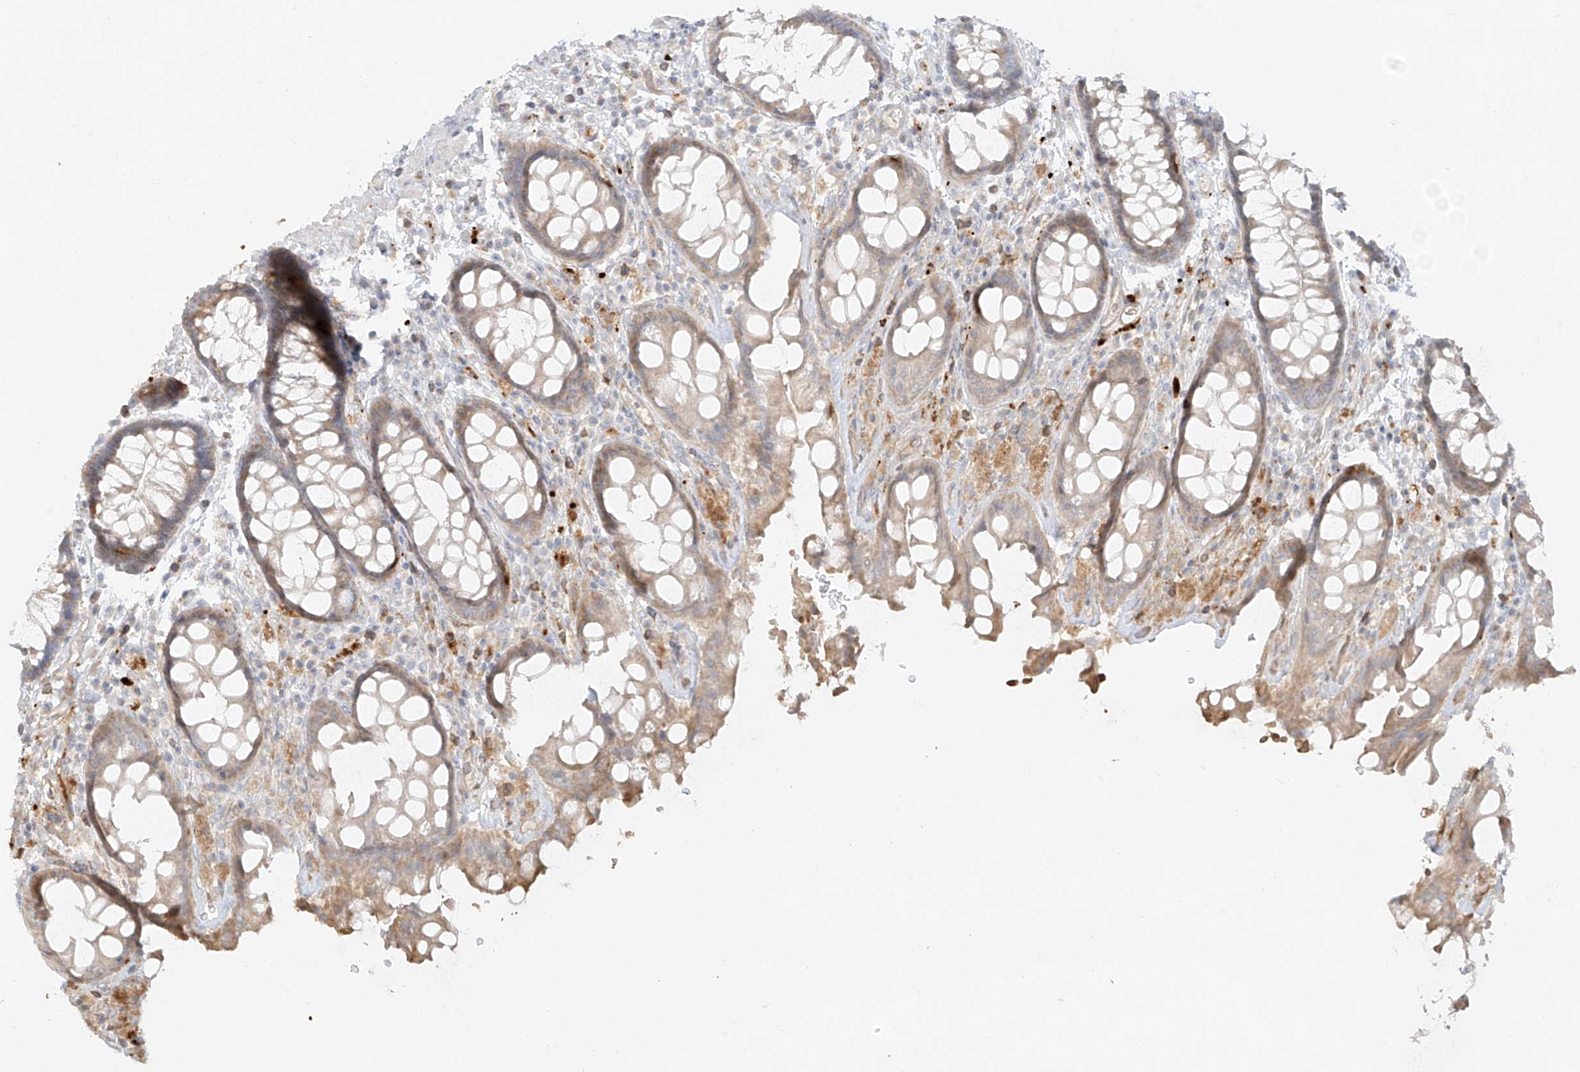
{"staining": {"intensity": "moderate", "quantity": "25%-75%", "location": "cytoplasmic/membranous"}, "tissue": "rectum", "cell_type": "Glandular cells", "image_type": "normal", "snomed": [{"axis": "morphology", "description": "Normal tissue, NOS"}, {"axis": "topography", "description": "Rectum"}], "caption": "Immunohistochemical staining of unremarkable human rectum reveals moderate cytoplasmic/membranous protein positivity in about 25%-75% of glandular cells. The protein of interest is shown in brown color, while the nuclei are stained blue.", "gene": "MIPEP", "patient": {"sex": "male", "age": 64}}